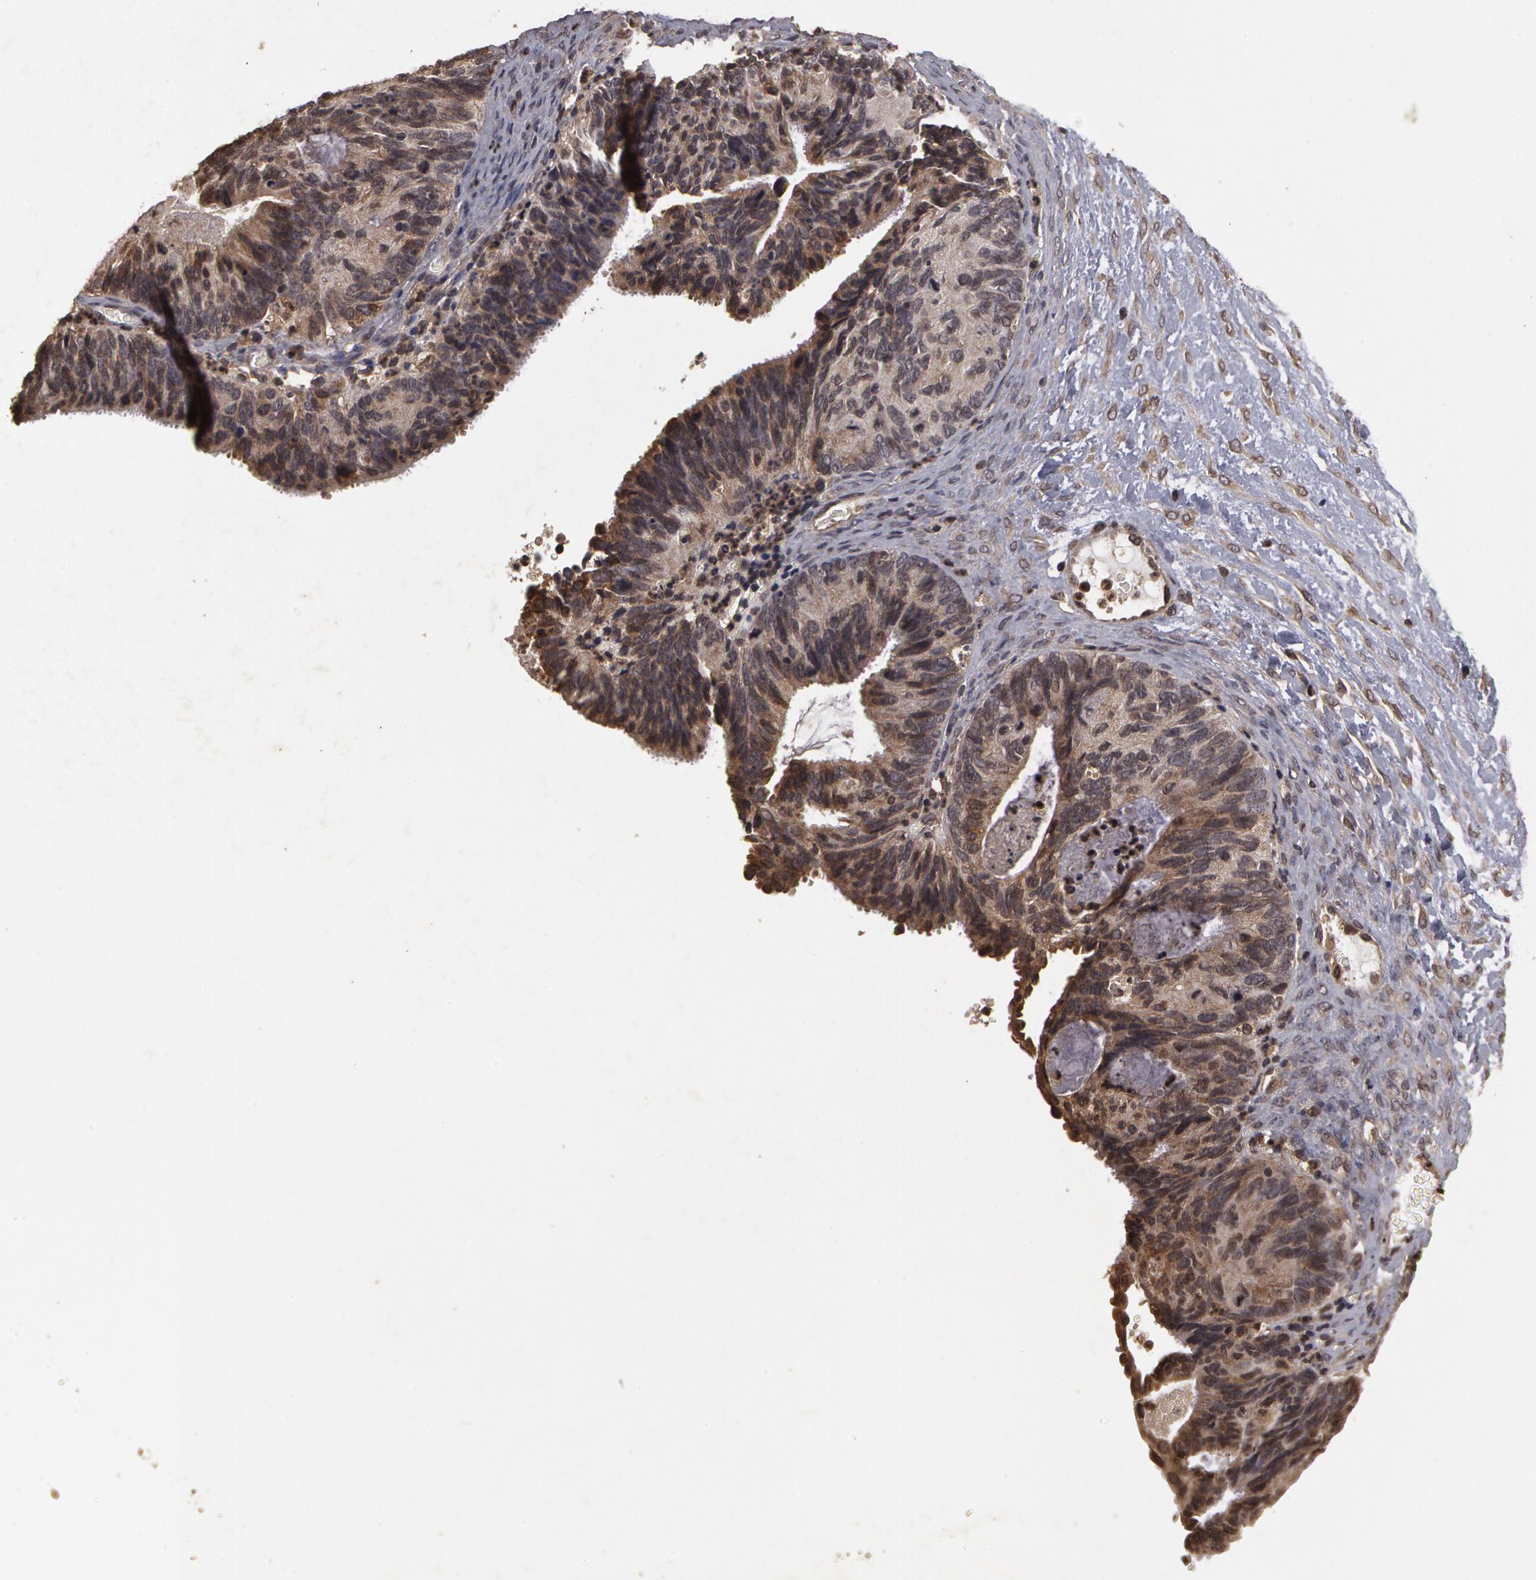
{"staining": {"intensity": "weak", "quantity": ">75%", "location": "cytoplasmic/membranous"}, "tissue": "ovarian cancer", "cell_type": "Tumor cells", "image_type": "cancer", "snomed": [{"axis": "morphology", "description": "Carcinoma, endometroid"}, {"axis": "topography", "description": "Ovary"}], "caption": "Ovarian endometroid carcinoma stained with a protein marker reveals weak staining in tumor cells.", "gene": "CALR", "patient": {"sex": "female", "age": 52}}